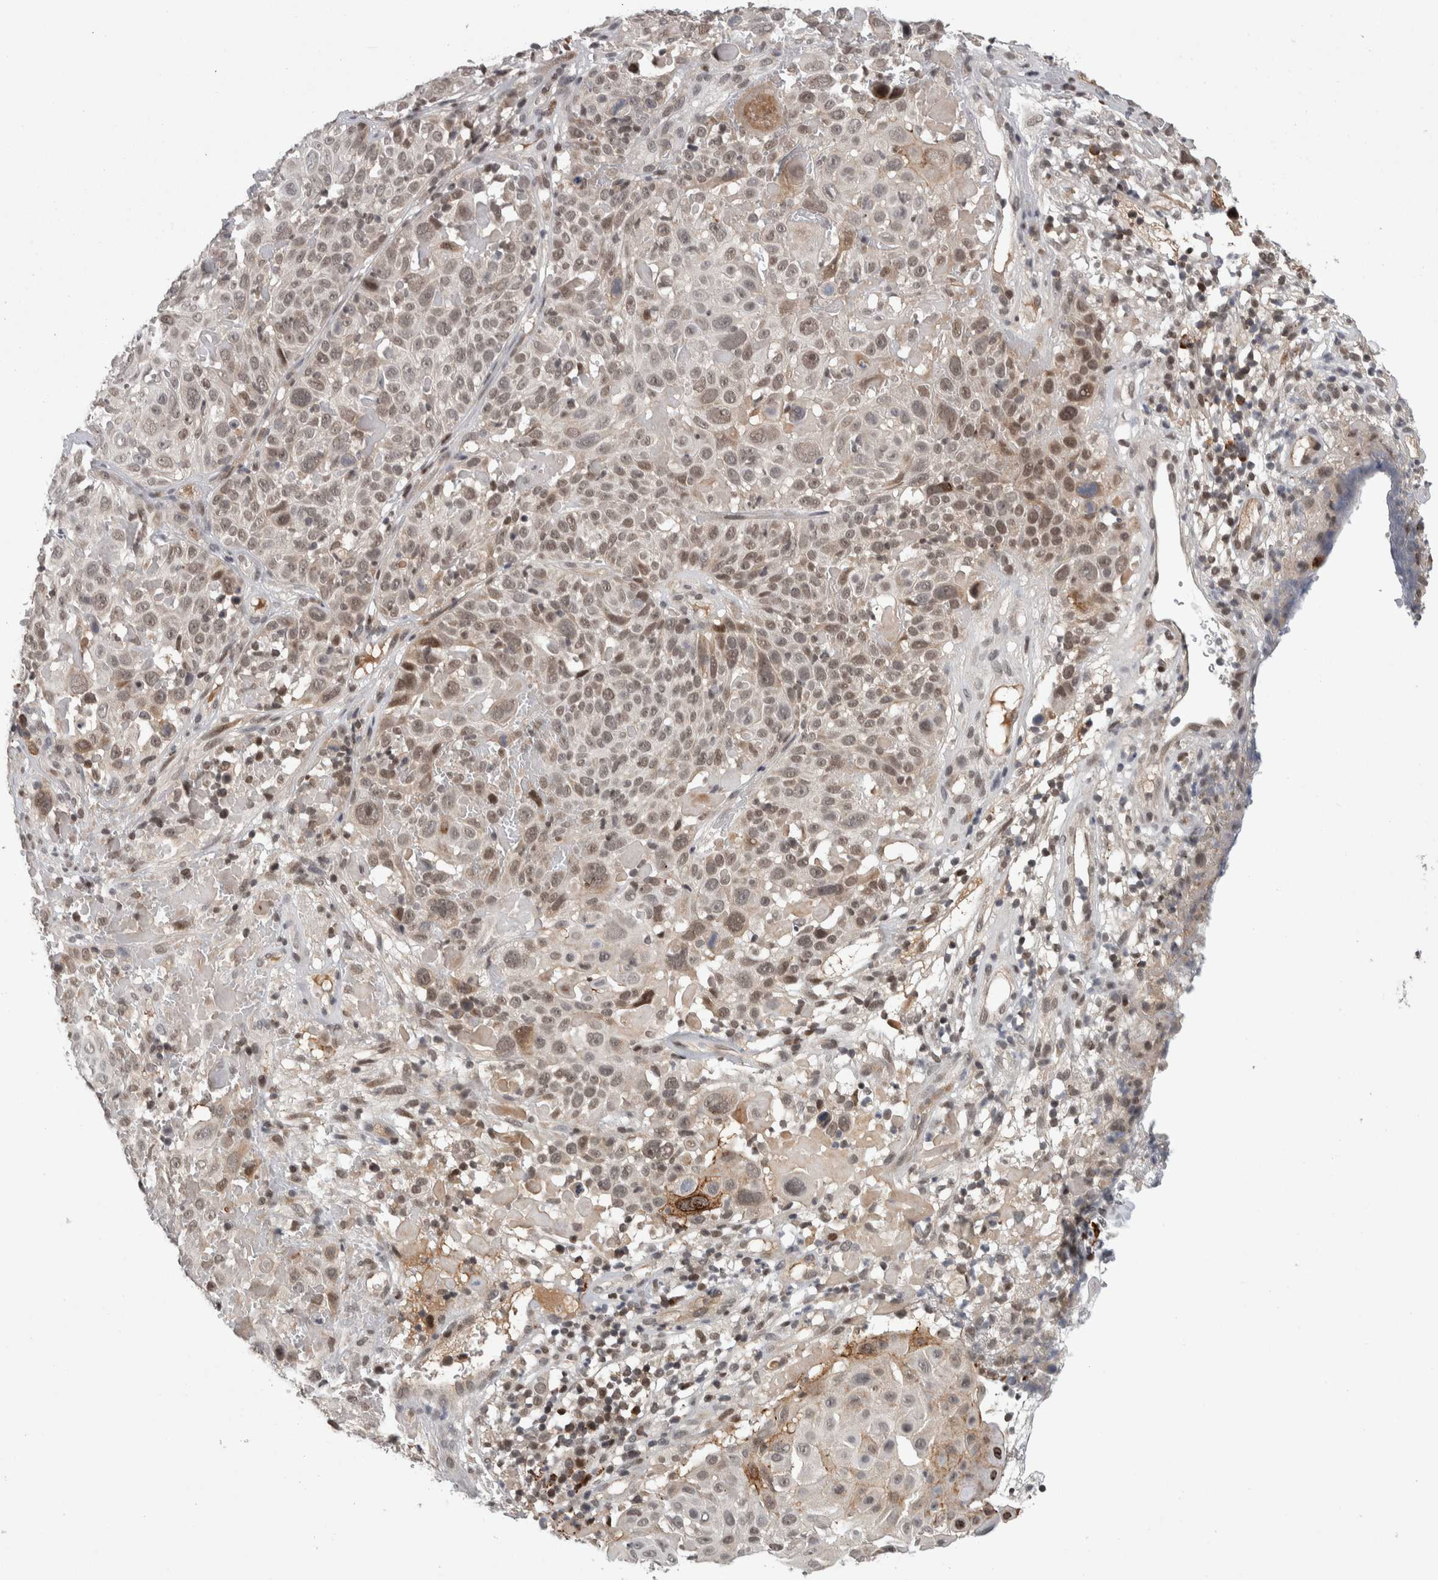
{"staining": {"intensity": "weak", "quantity": ">75%", "location": "nuclear"}, "tissue": "cervical cancer", "cell_type": "Tumor cells", "image_type": "cancer", "snomed": [{"axis": "morphology", "description": "Squamous cell carcinoma, NOS"}, {"axis": "topography", "description": "Cervix"}], "caption": "Cervical cancer stained with IHC exhibits weak nuclear staining in about >75% of tumor cells.", "gene": "ZNF592", "patient": {"sex": "female", "age": 74}}